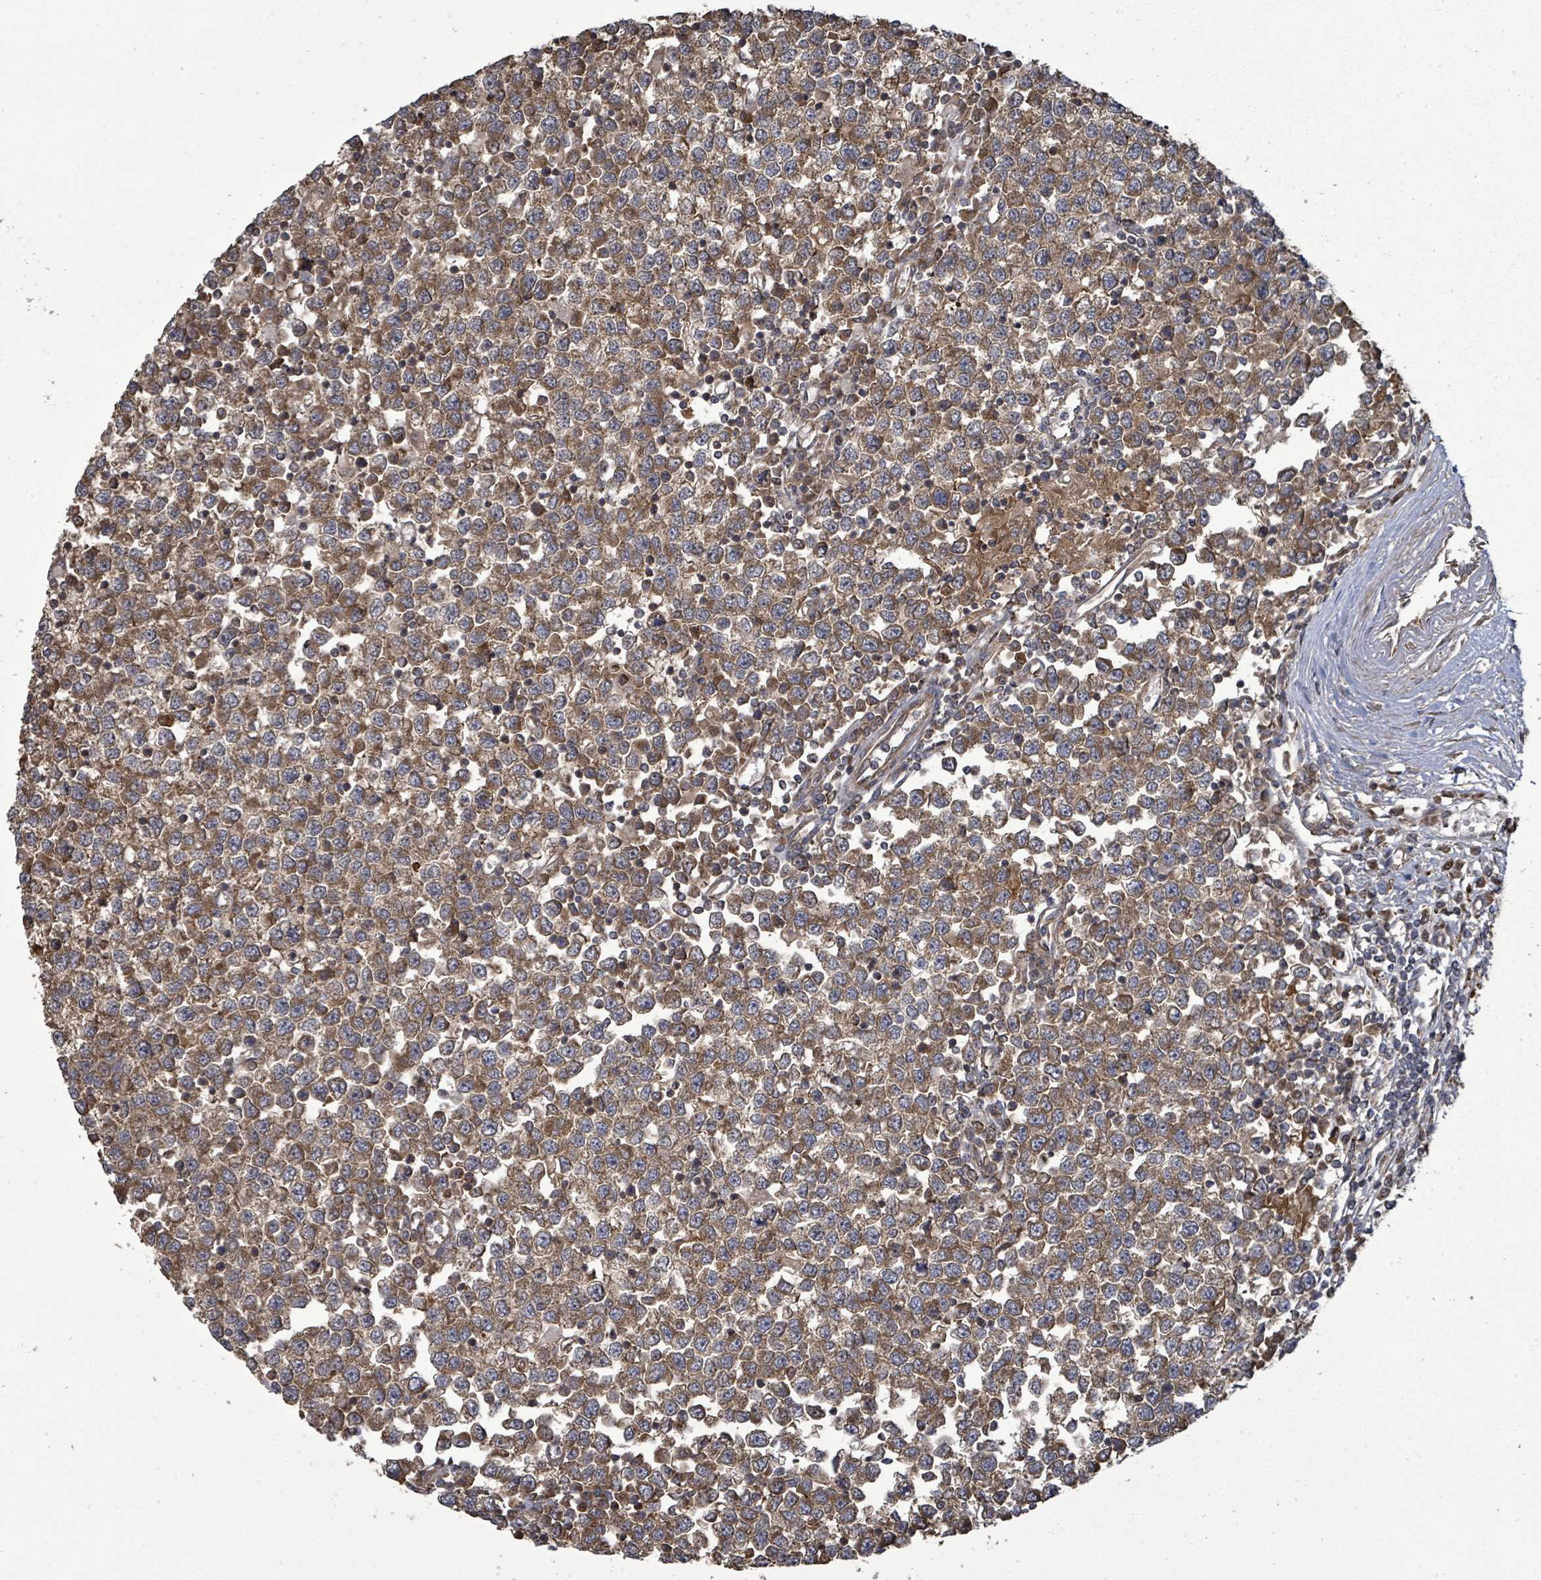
{"staining": {"intensity": "moderate", "quantity": ">75%", "location": "cytoplasmic/membranous"}, "tissue": "testis cancer", "cell_type": "Tumor cells", "image_type": "cancer", "snomed": [{"axis": "morphology", "description": "Seminoma, NOS"}, {"axis": "topography", "description": "Testis"}], "caption": "This micrograph demonstrates testis cancer (seminoma) stained with immunohistochemistry (IHC) to label a protein in brown. The cytoplasmic/membranous of tumor cells show moderate positivity for the protein. Nuclei are counter-stained blue.", "gene": "EIF3C", "patient": {"sex": "male", "age": 65}}